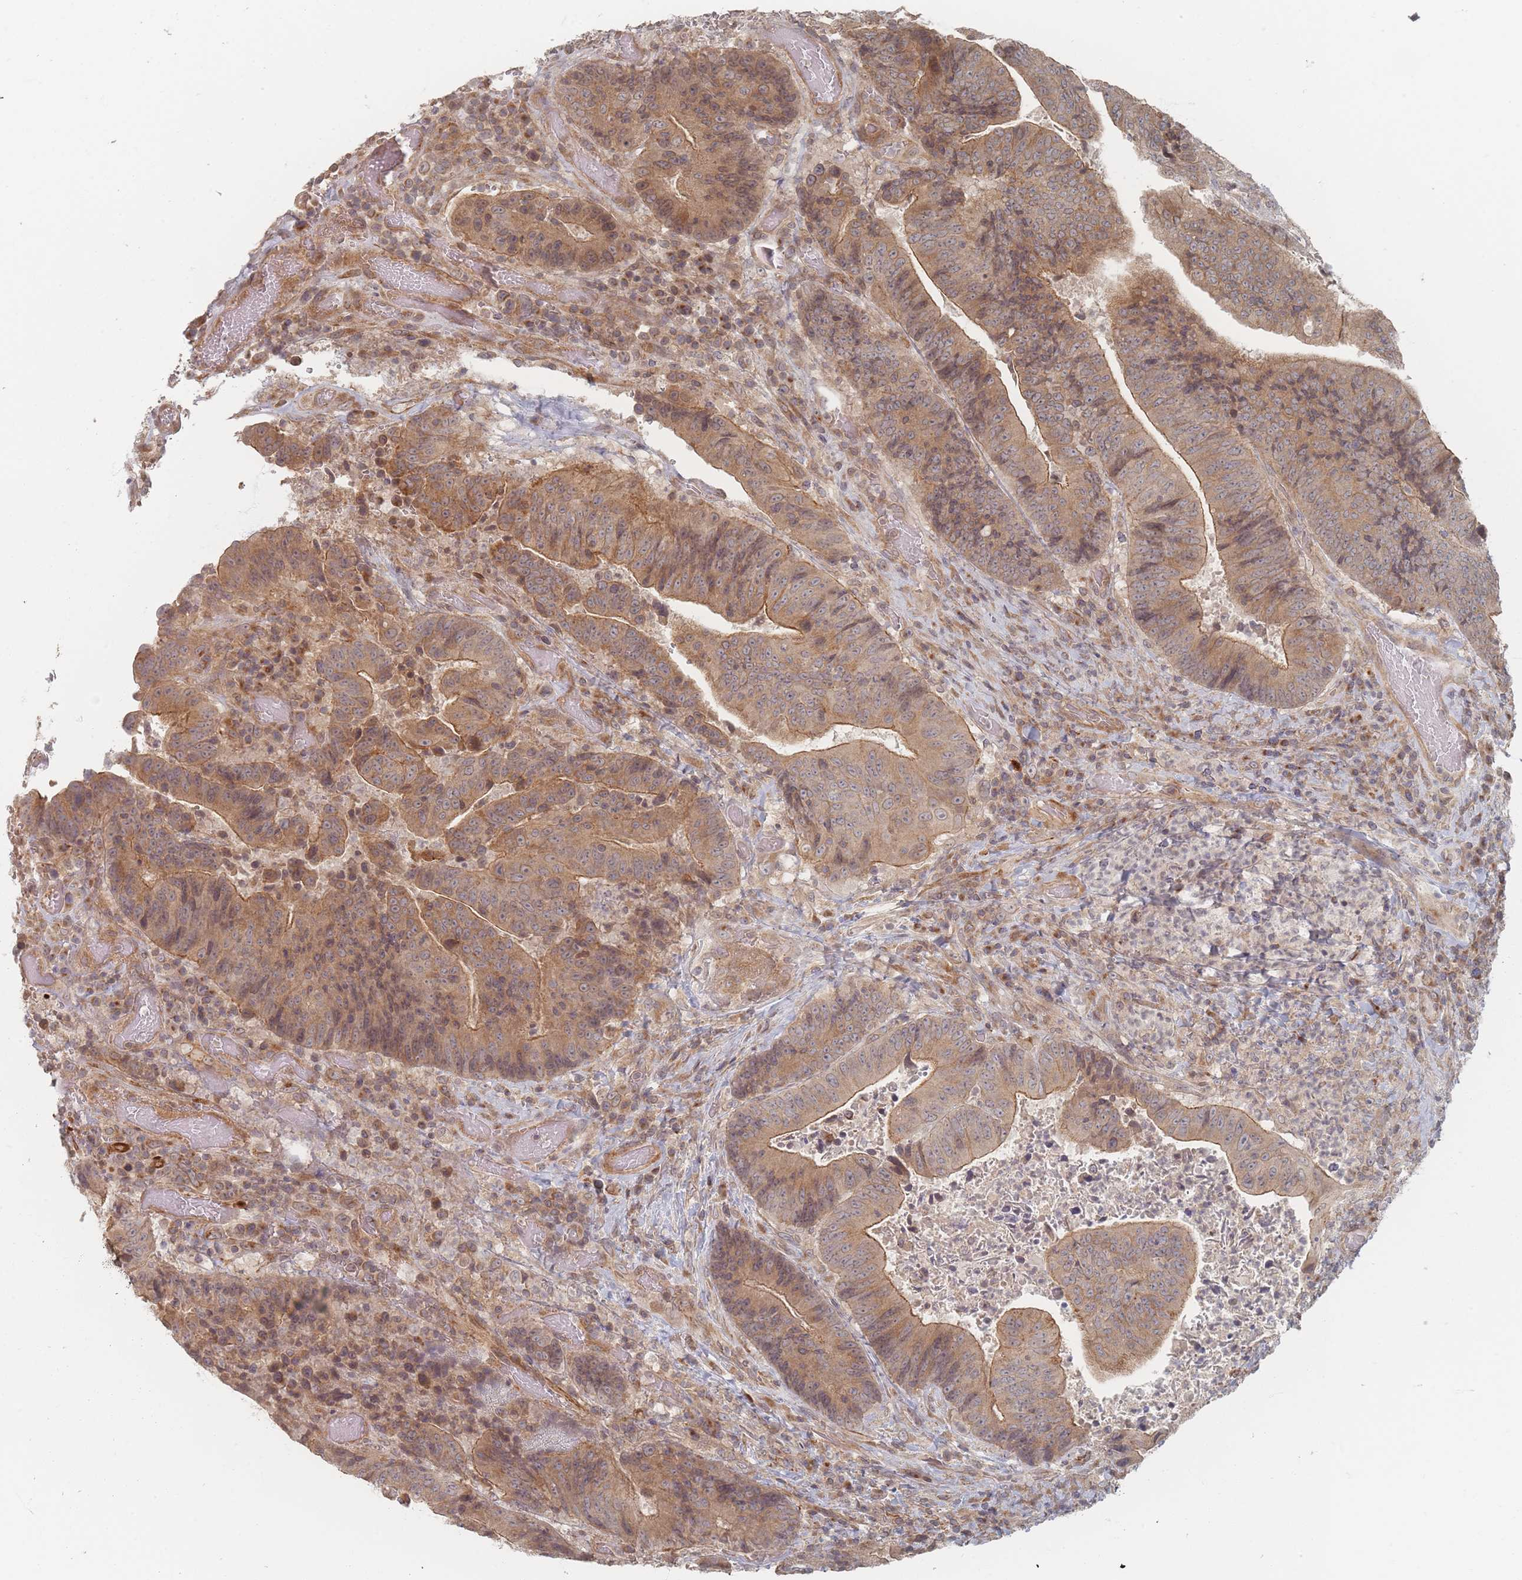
{"staining": {"intensity": "moderate", "quantity": ">75%", "location": "cytoplasmic/membranous"}, "tissue": "colorectal cancer", "cell_type": "Tumor cells", "image_type": "cancer", "snomed": [{"axis": "morphology", "description": "Adenocarcinoma, NOS"}, {"axis": "topography", "description": "Rectum"}], "caption": "A medium amount of moderate cytoplasmic/membranous expression is present in approximately >75% of tumor cells in adenocarcinoma (colorectal) tissue. The staining is performed using DAB brown chromogen to label protein expression. The nuclei are counter-stained blue using hematoxylin.", "gene": "GLE1", "patient": {"sex": "male", "age": 72}}